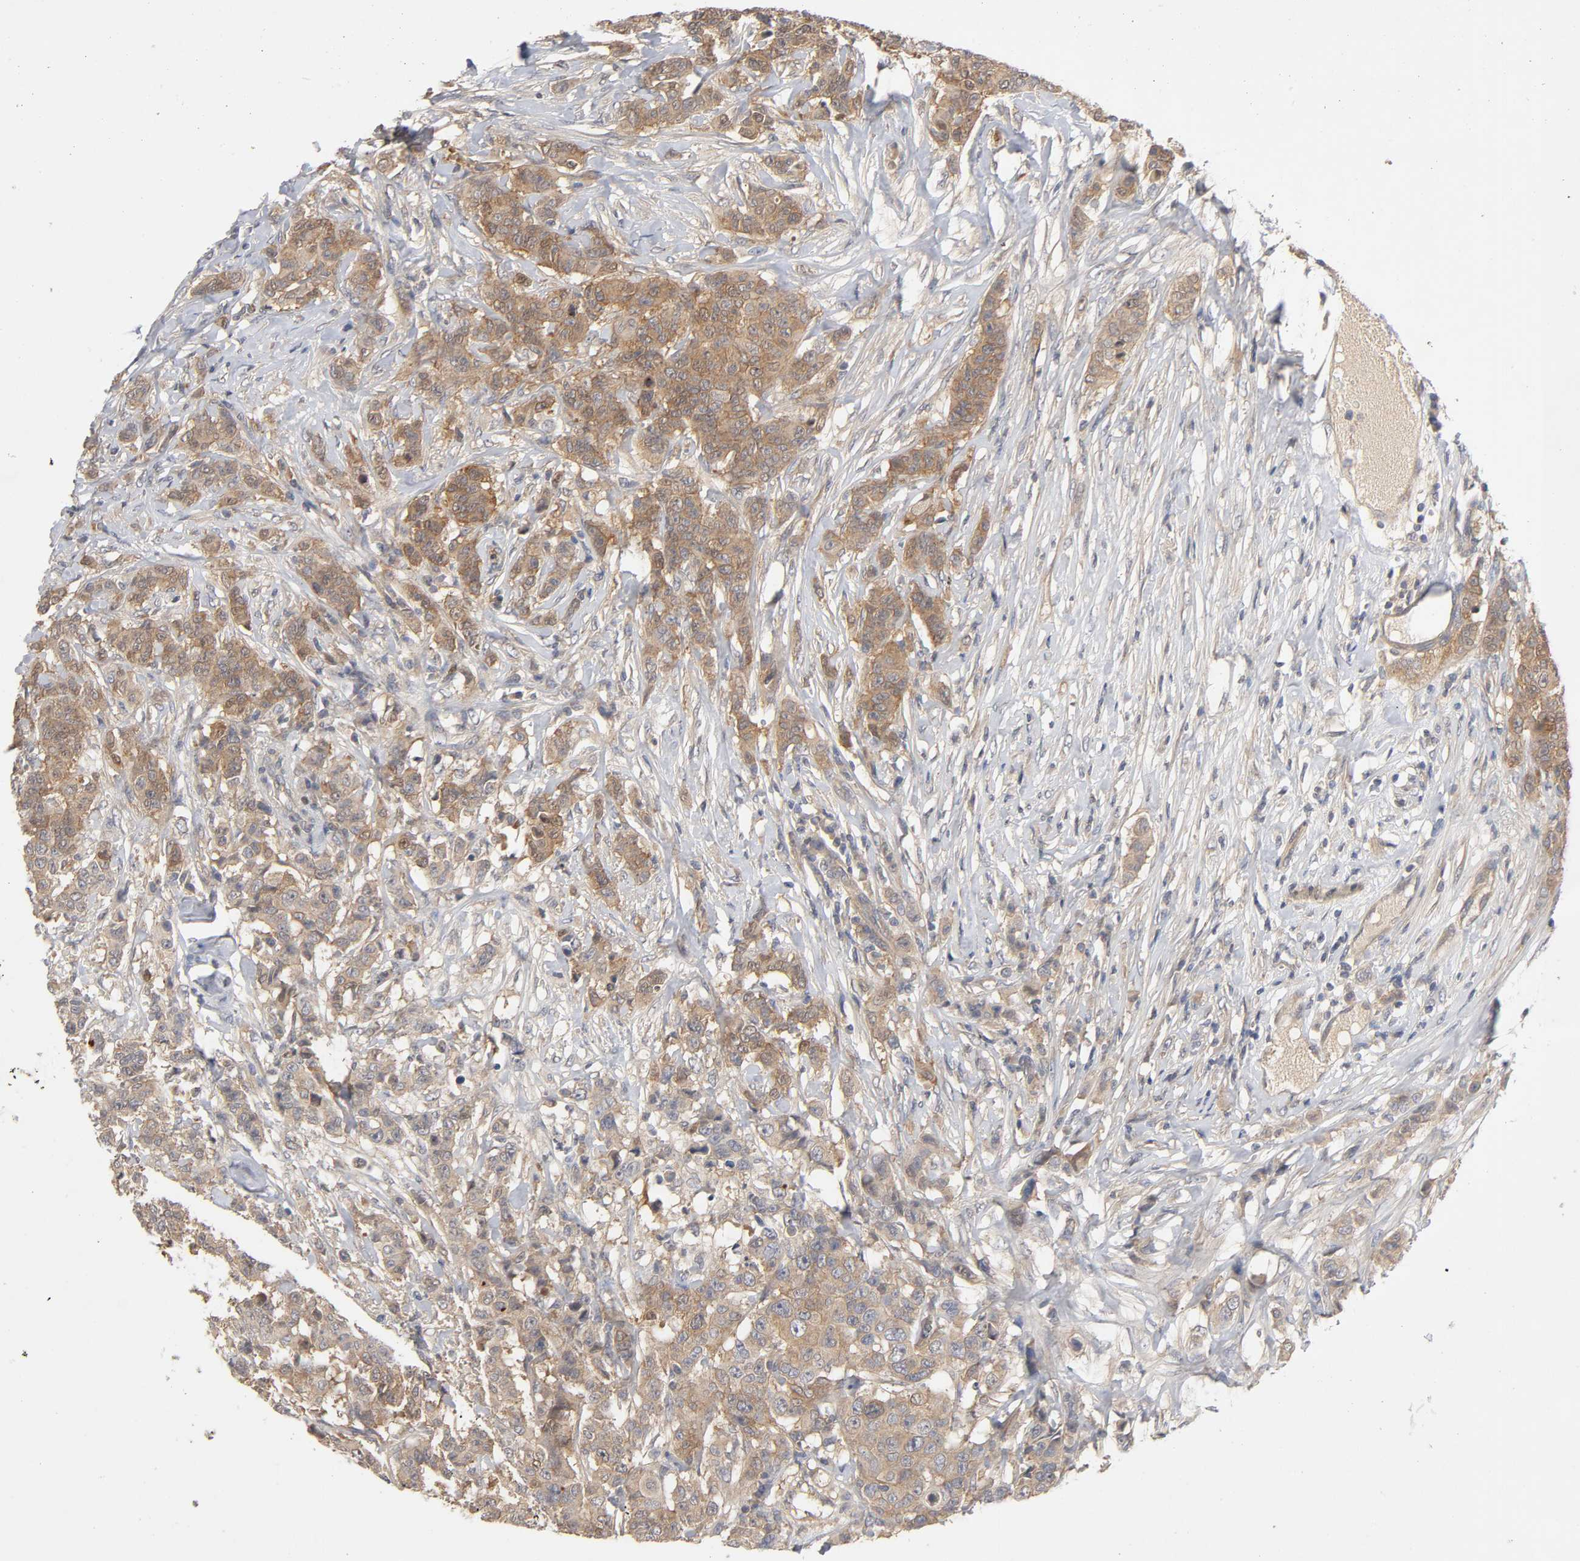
{"staining": {"intensity": "moderate", "quantity": ">75%", "location": "cytoplasmic/membranous"}, "tissue": "breast cancer", "cell_type": "Tumor cells", "image_type": "cancer", "snomed": [{"axis": "morphology", "description": "Duct carcinoma"}, {"axis": "topography", "description": "Breast"}], "caption": "The immunohistochemical stain shows moderate cytoplasmic/membranous expression in tumor cells of breast cancer (invasive ductal carcinoma) tissue.", "gene": "CPB2", "patient": {"sex": "female", "age": 40}}